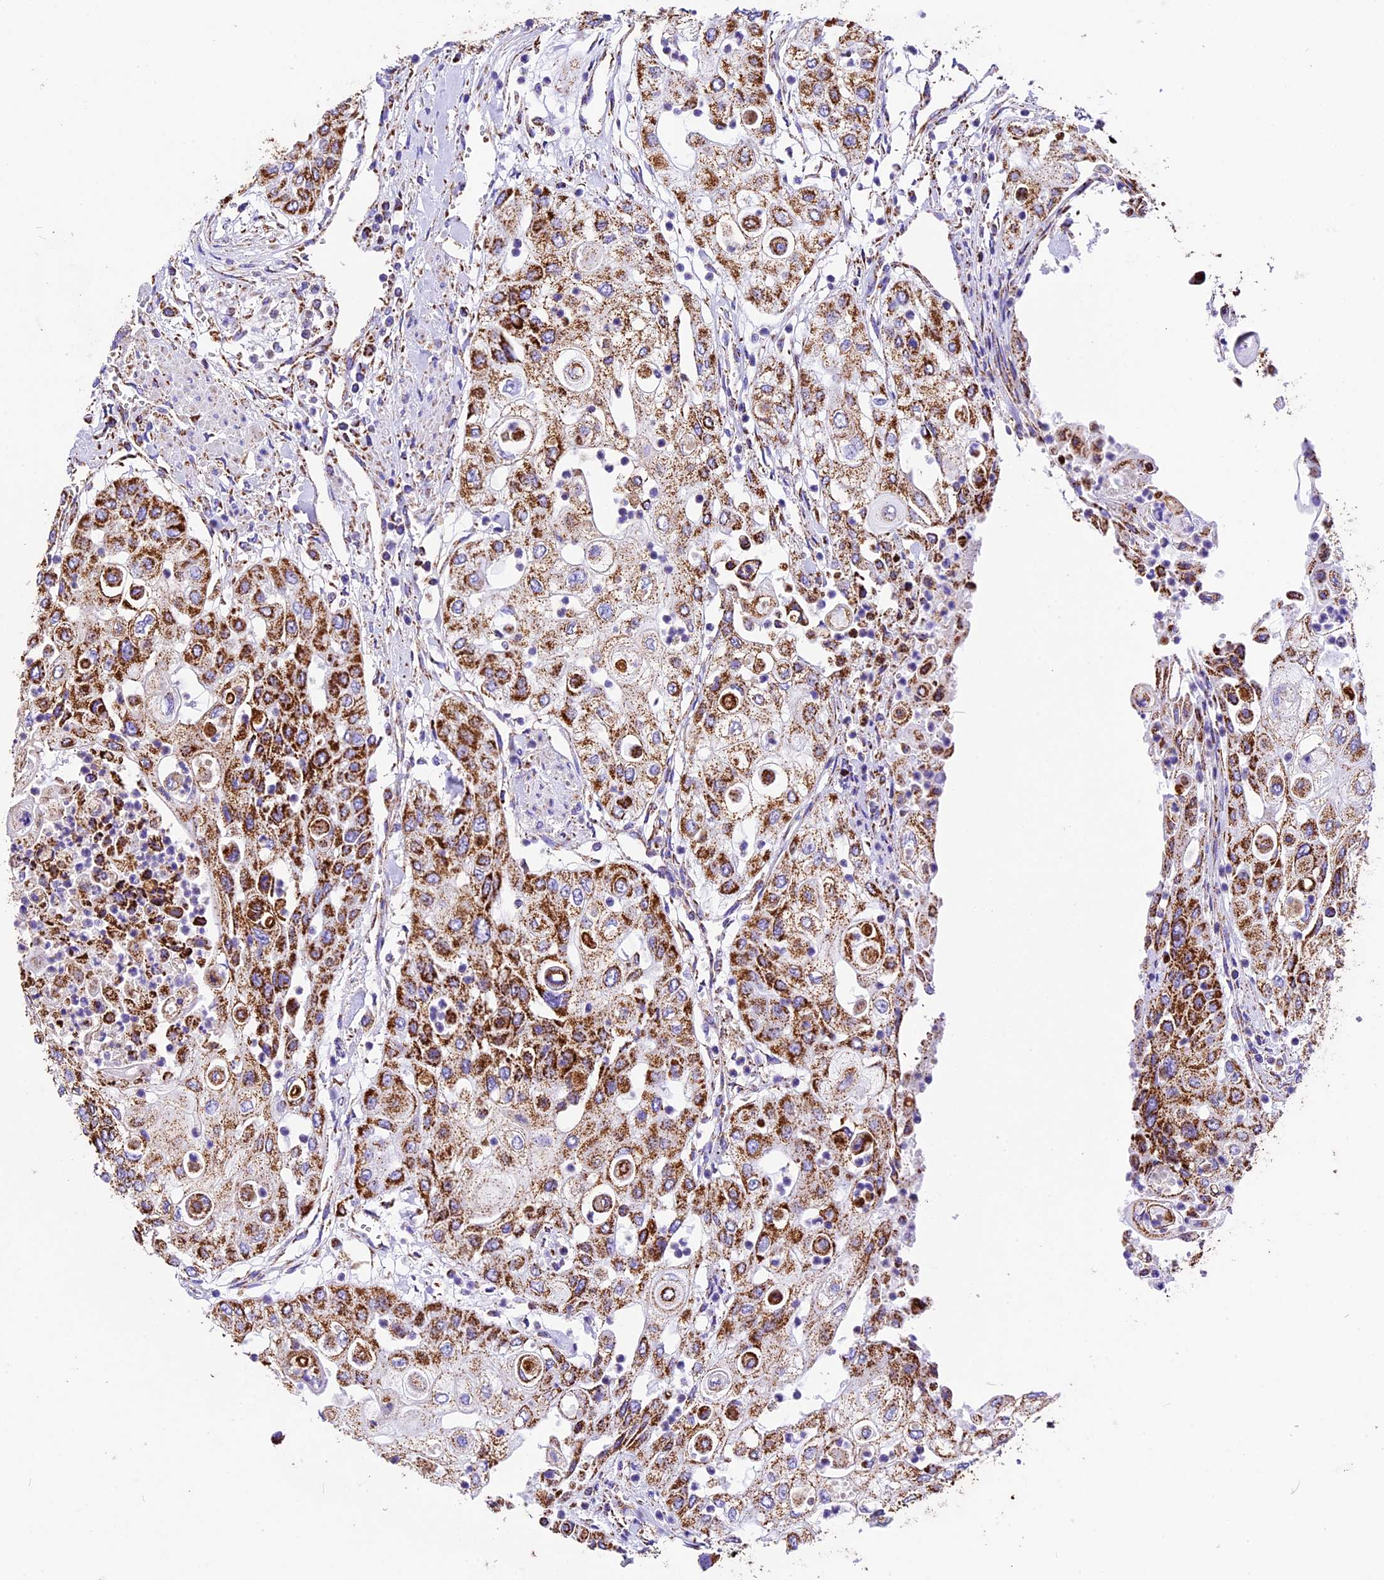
{"staining": {"intensity": "strong", "quantity": ">75%", "location": "cytoplasmic/membranous"}, "tissue": "urothelial cancer", "cell_type": "Tumor cells", "image_type": "cancer", "snomed": [{"axis": "morphology", "description": "Urothelial carcinoma, High grade"}, {"axis": "topography", "description": "Urinary bladder"}], "caption": "High-grade urothelial carcinoma stained with immunohistochemistry shows strong cytoplasmic/membranous expression in approximately >75% of tumor cells. The staining was performed using DAB, with brown indicating positive protein expression. Nuclei are stained blue with hematoxylin.", "gene": "DCAF5", "patient": {"sex": "female", "age": 79}}